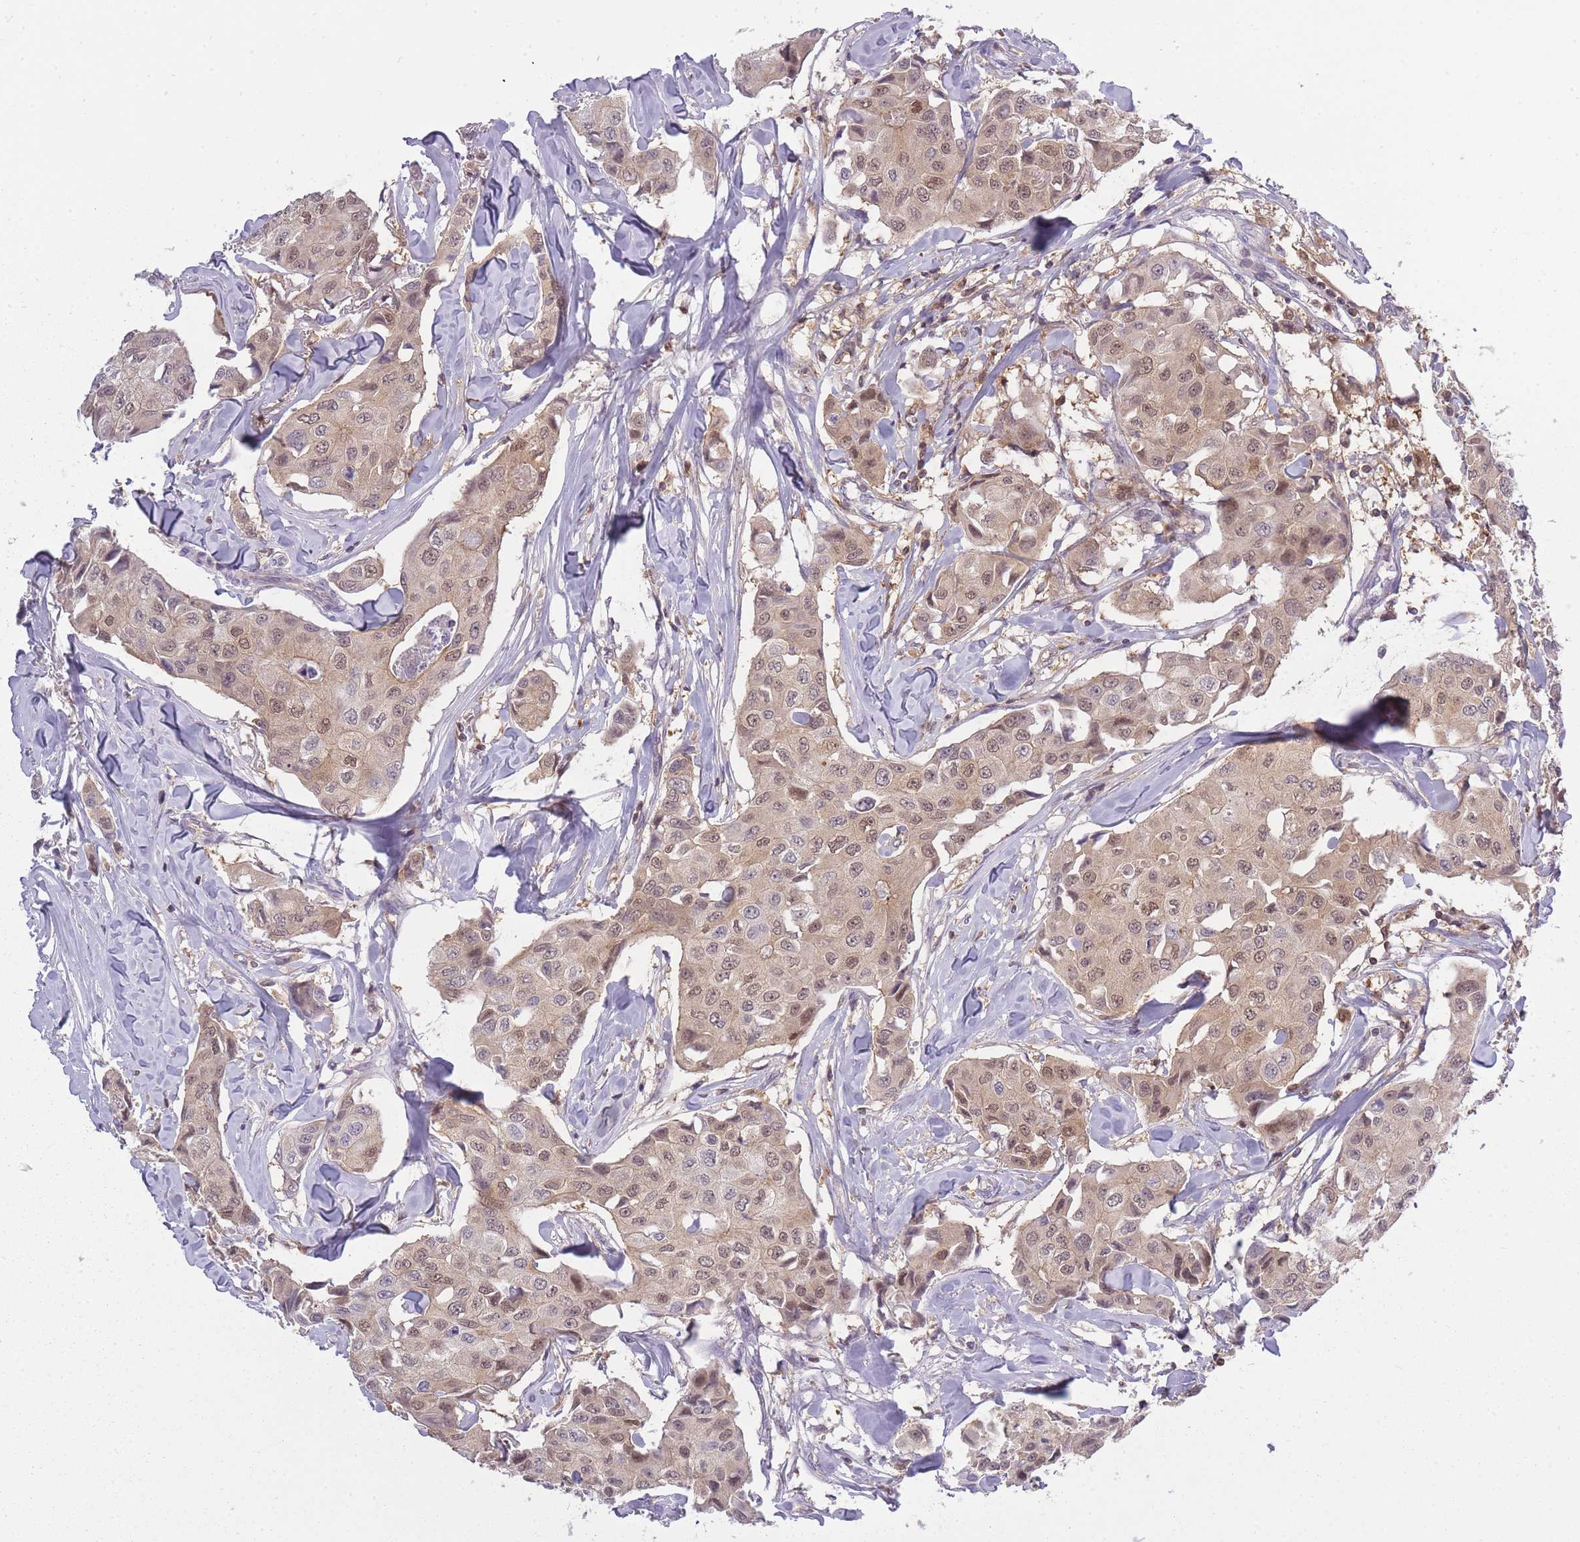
{"staining": {"intensity": "weak", "quantity": ">75%", "location": "cytoplasmic/membranous,nuclear"}, "tissue": "breast cancer", "cell_type": "Tumor cells", "image_type": "cancer", "snomed": [{"axis": "morphology", "description": "Duct carcinoma"}, {"axis": "topography", "description": "Breast"}], "caption": "Tumor cells display low levels of weak cytoplasmic/membranous and nuclear staining in about >75% of cells in invasive ductal carcinoma (breast).", "gene": "CXorf38", "patient": {"sex": "female", "age": 80}}